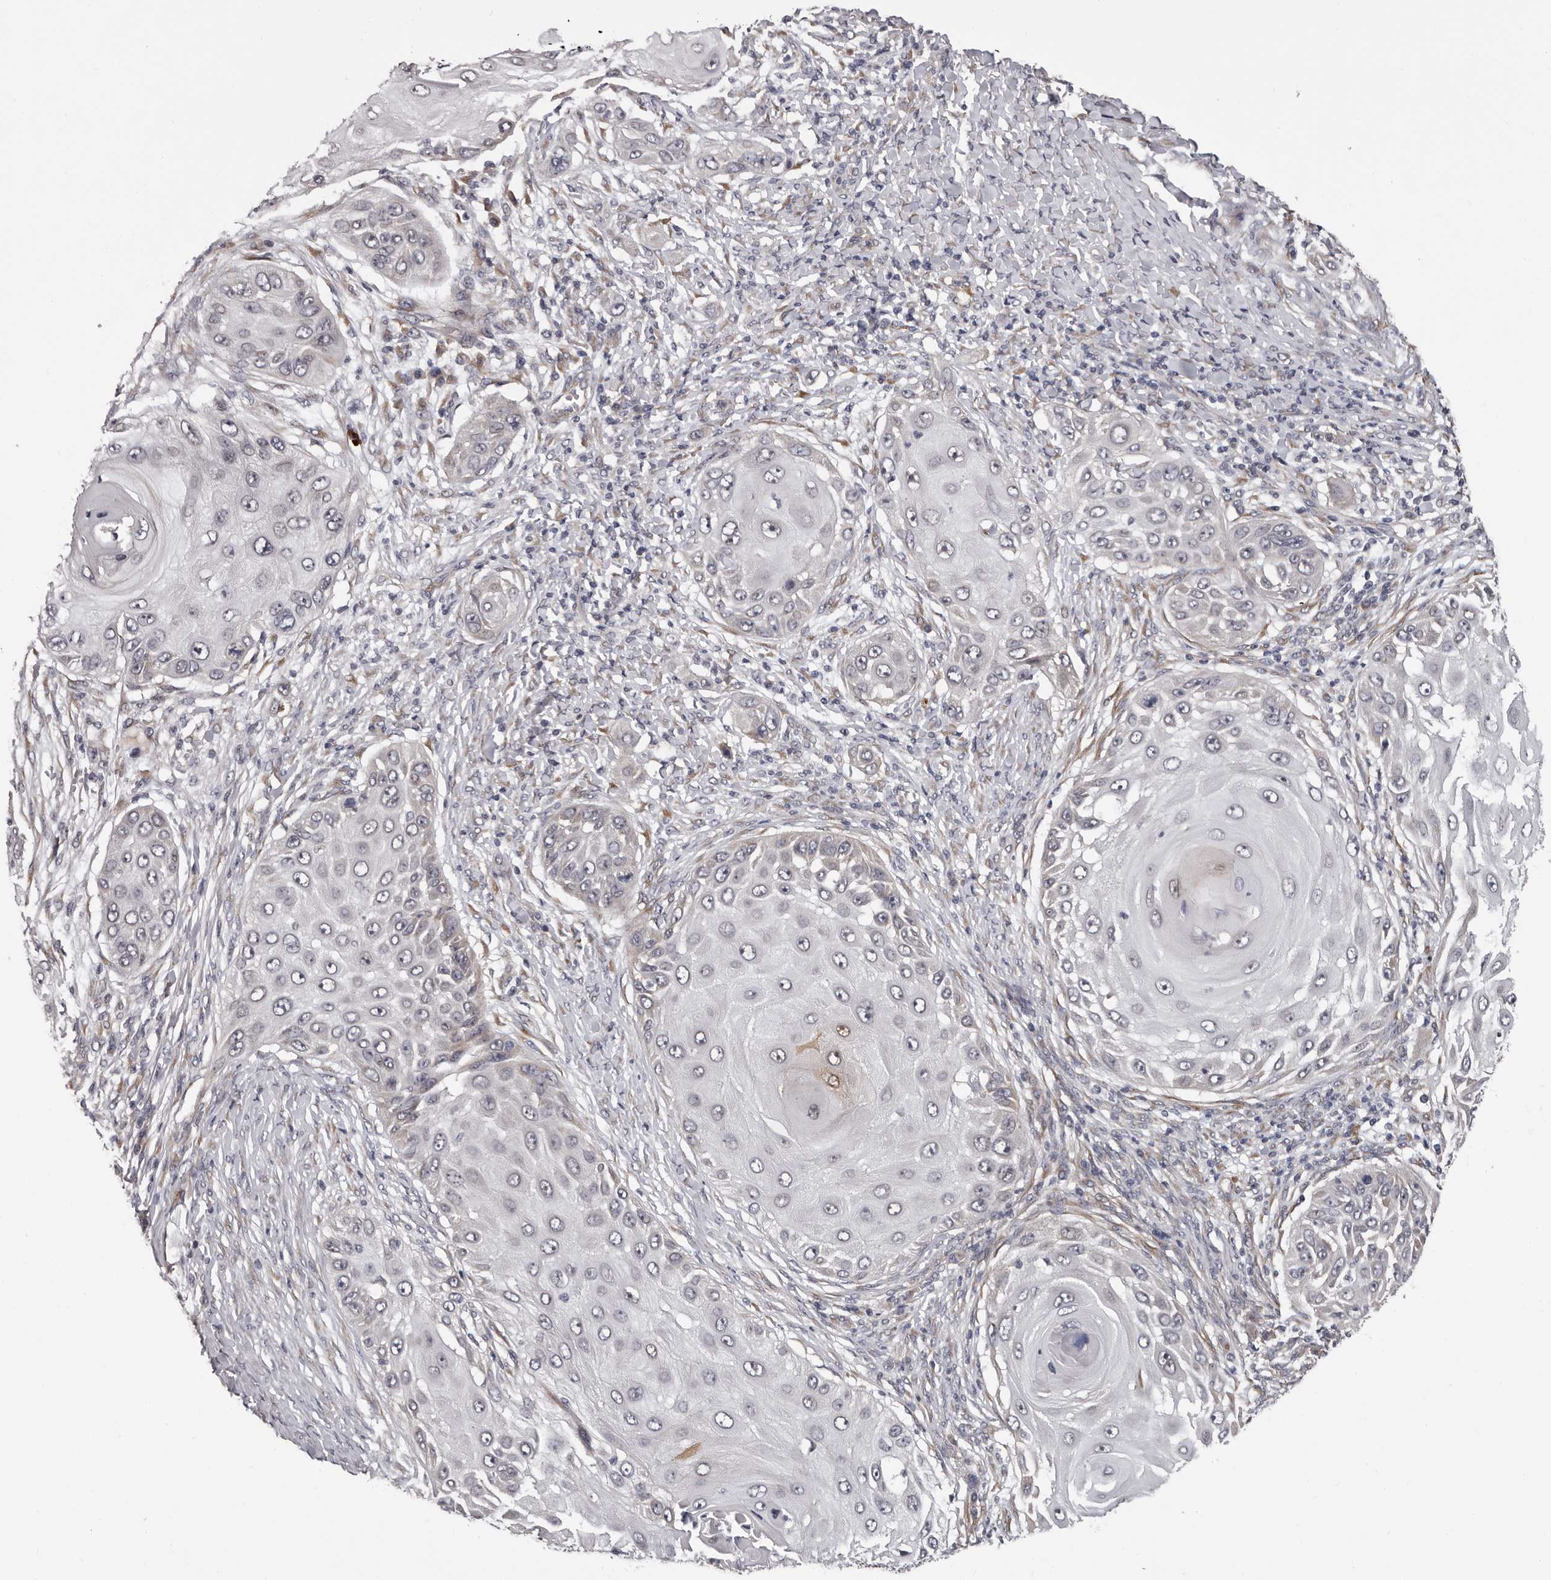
{"staining": {"intensity": "weak", "quantity": "<25%", "location": "cytoplasmic/membranous"}, "tissue": "skin cancer", "cell_type": "Tumor cells", "image_type": "cancer", "snomed": [{"axis": "morphology", "description": "Squamous cell carcinoma, NOS"}, {"axis": "topography", "description": "Skin"}], "caption": "Squamous cell carcinoma (skin) was stained to show a protein in brown. There is no significant positivity in tumor cells.", "gene": "MED8", "patient": {"sex": "female", "age": 44}}